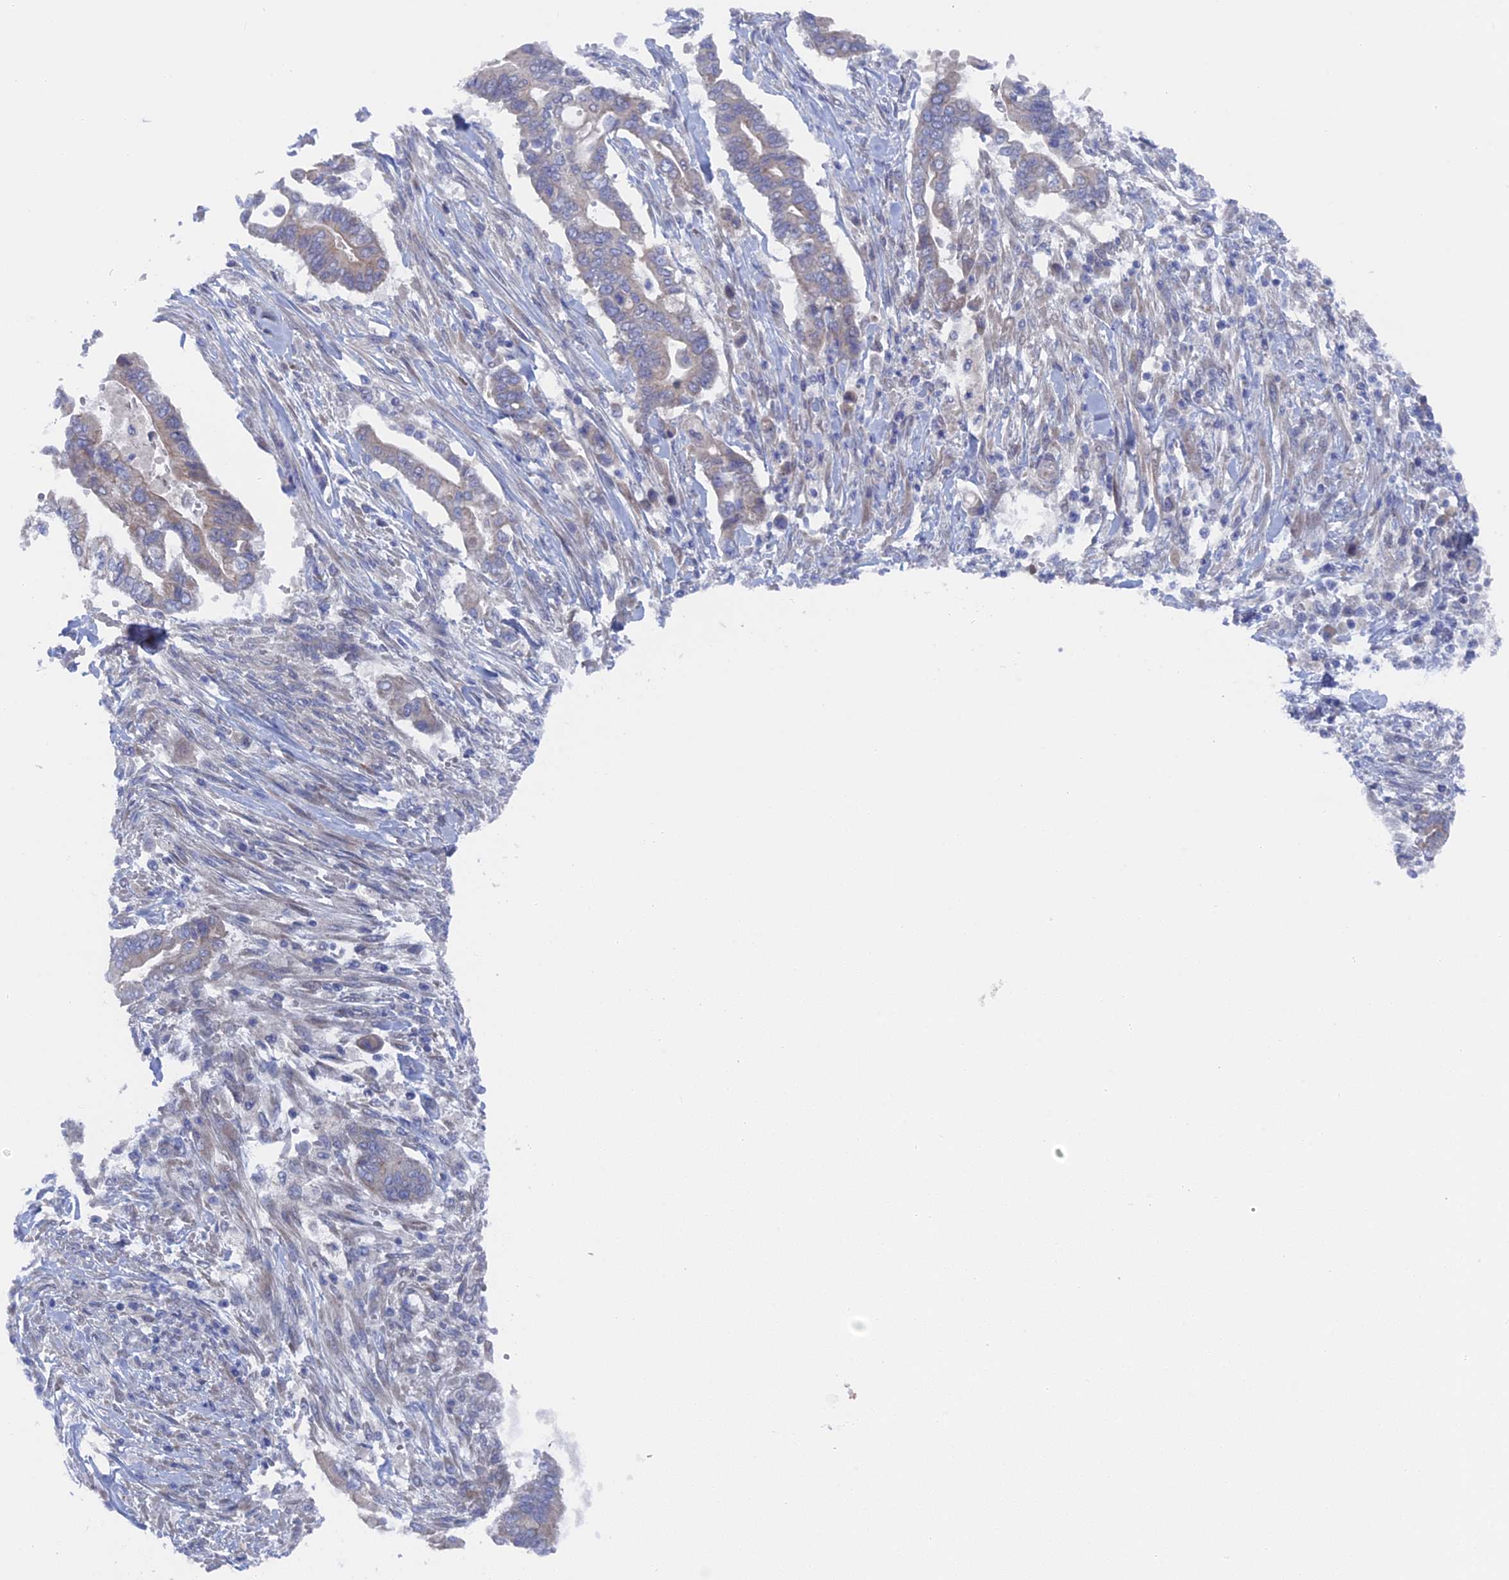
{"staining": {"intensity": "weak", "quantity": "<25%", "location": "cytoplasmic/membranous"}, "tissue": "pancreatic cancer", "cell_type": "Tumor cells", "image_type": "cancer", "snomed": [{"axis": "morphology", "description": "Adenocarcinoma, NOS"}, {"axis": "topography", "description": "Pancreas"}], "caption": "The image exhibits no significant staining in tumor cells of pancreatic cancer.", "gene": "TMEM161A", "patient": {"sex": "male", "age": 68}}